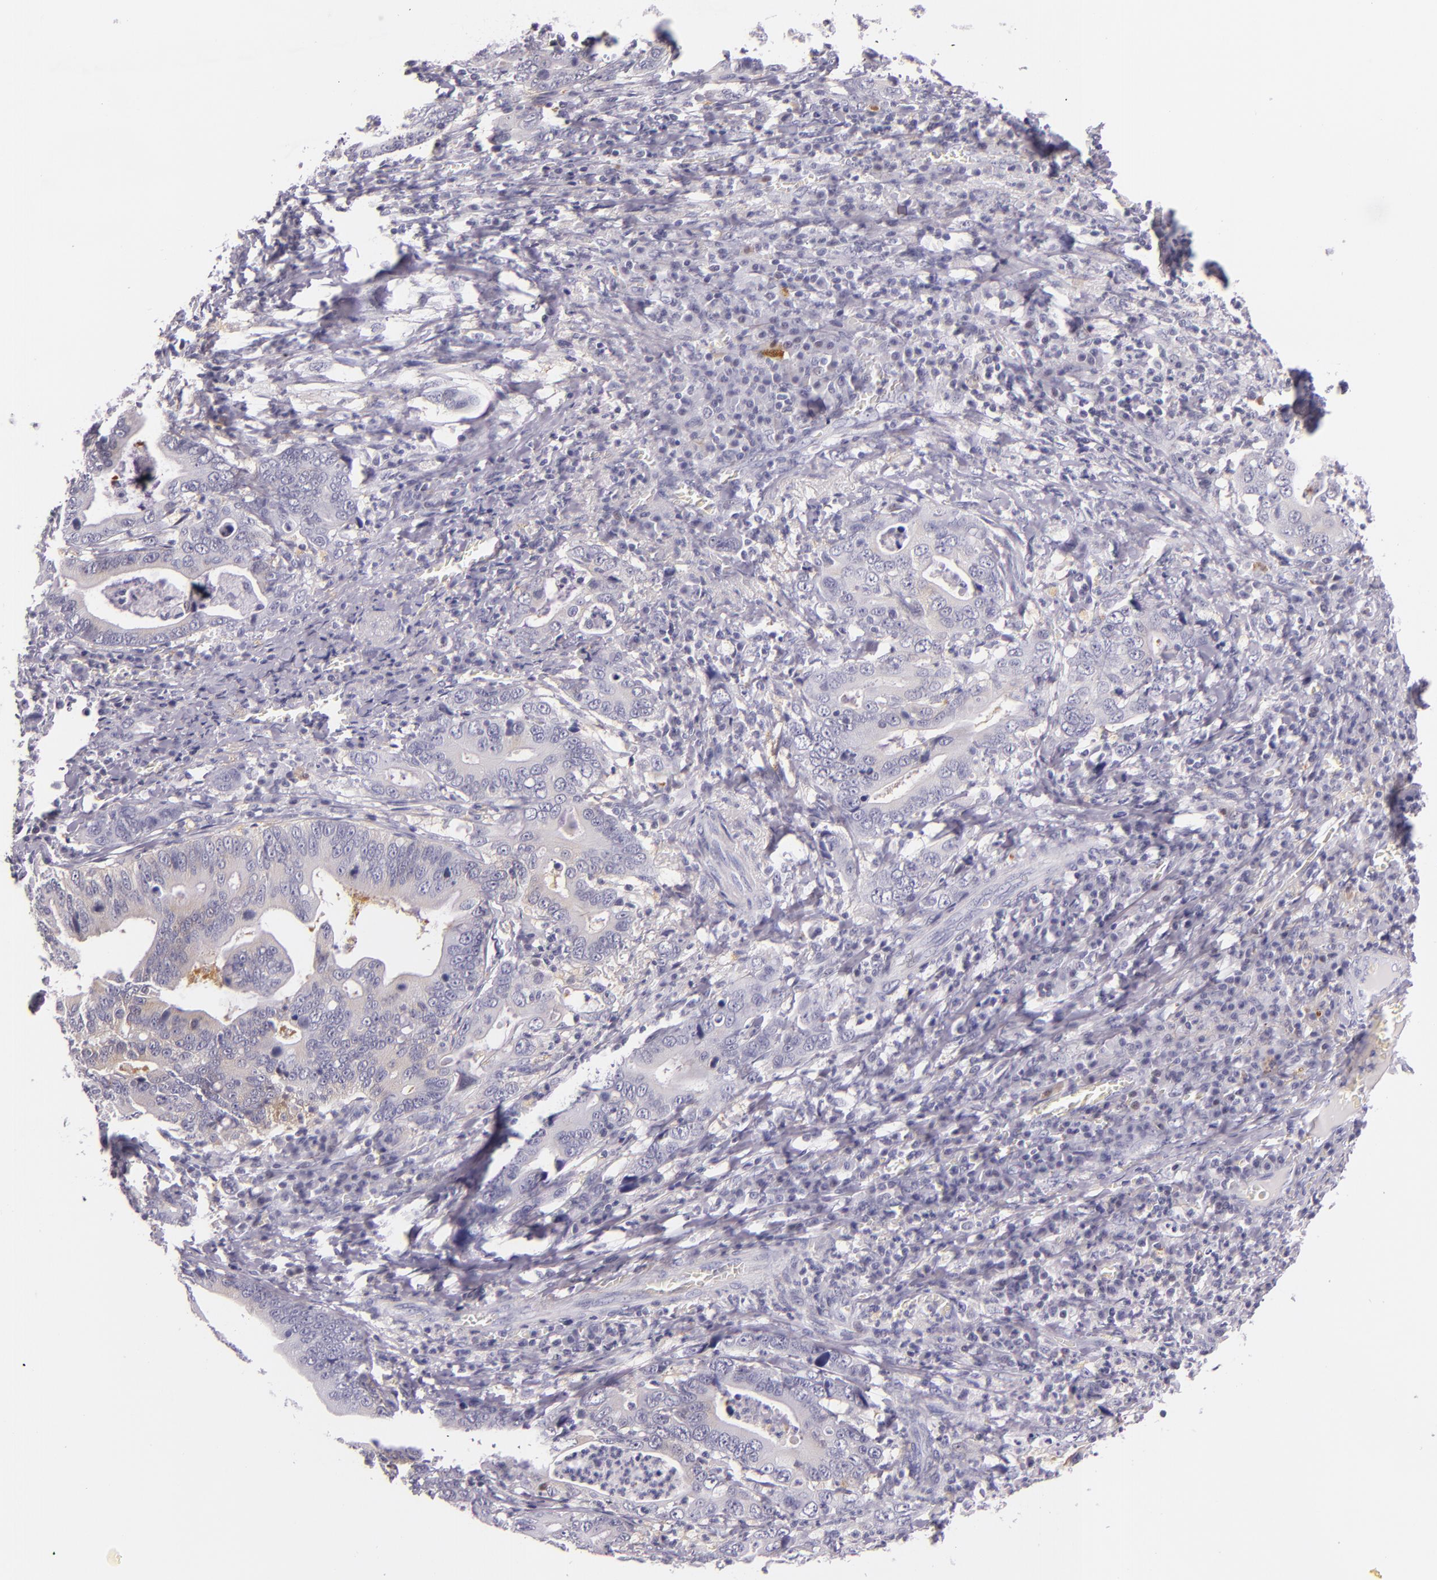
{"staining": {"intensity": "weak", "quantity": "<25%", "location": "cytoplasmic/membranous"}, "tissue": "stomach cancer", "cell_type": "Tumor cells", "image_type": "cancer", "snomed": [{"axis": "morphology", "description": "Adenocarcinoma, NOS"}, {"axis": "topography", "description": "Stomach, upper"}], "caption": "This is a image of immunohistochemistry staining of adenocarcinoma (stomach), which shows no positivity in tumor cells.", "gene": "HSP90AA1", "patient": {"sex": "male", "age": 63}}